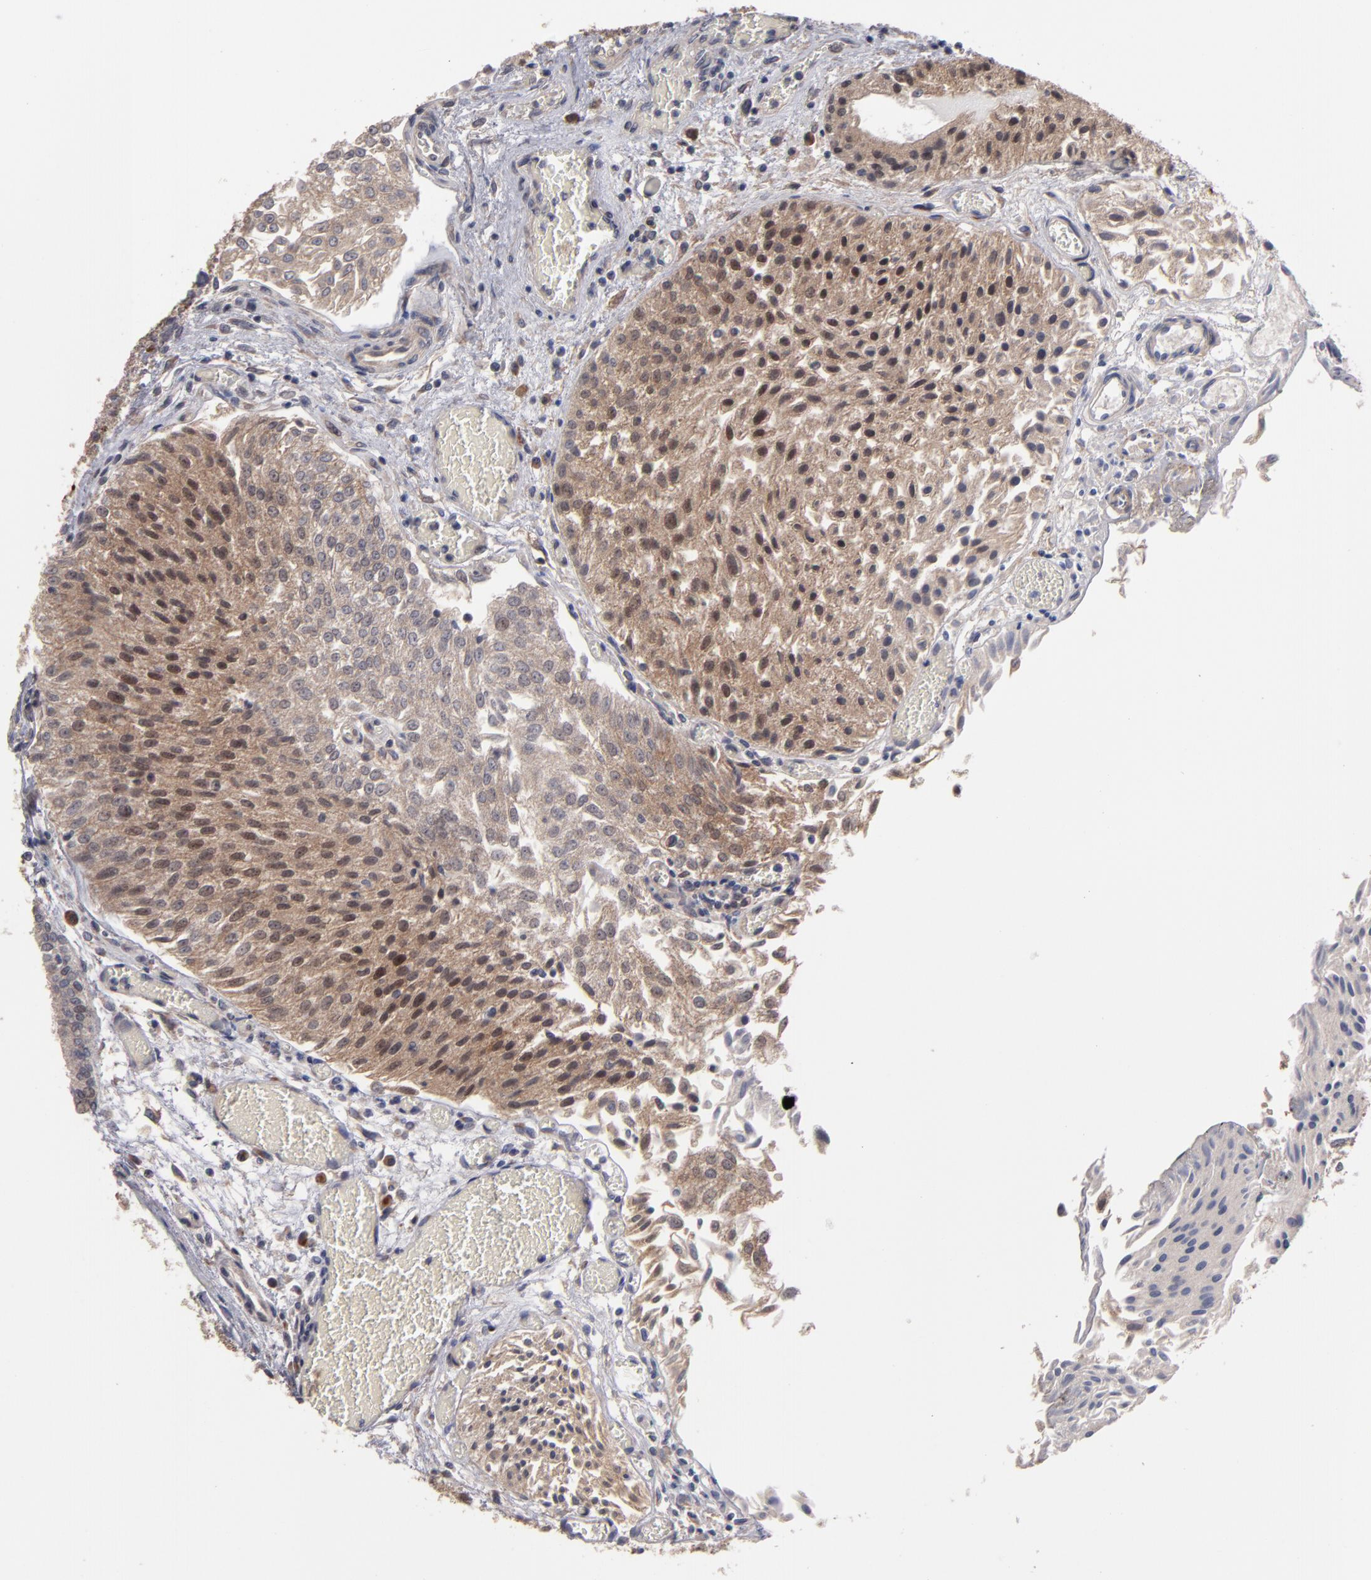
{"staining": {"intensity": "weak", "quantity": ">75%", "location": "cytoplasmic/membranous"}, "tissue": "urothelial cancer", "cell_type": "Tumor cells", "image_type": "cancer", "snomed": [{"axis": "morphology", "description": "Urothelial carcinoma, Low grade"}, {"axis": "topography", "description": "Urinary bladder"}], "caption": "A low amount of weak cytoplasmic/membranous staining is identified in approximately >75% of tumor cells in urothelial carcinoma (low-grade) tissue.", "gene": "SND1", "patient": {"sex": "male", "age": 86}}